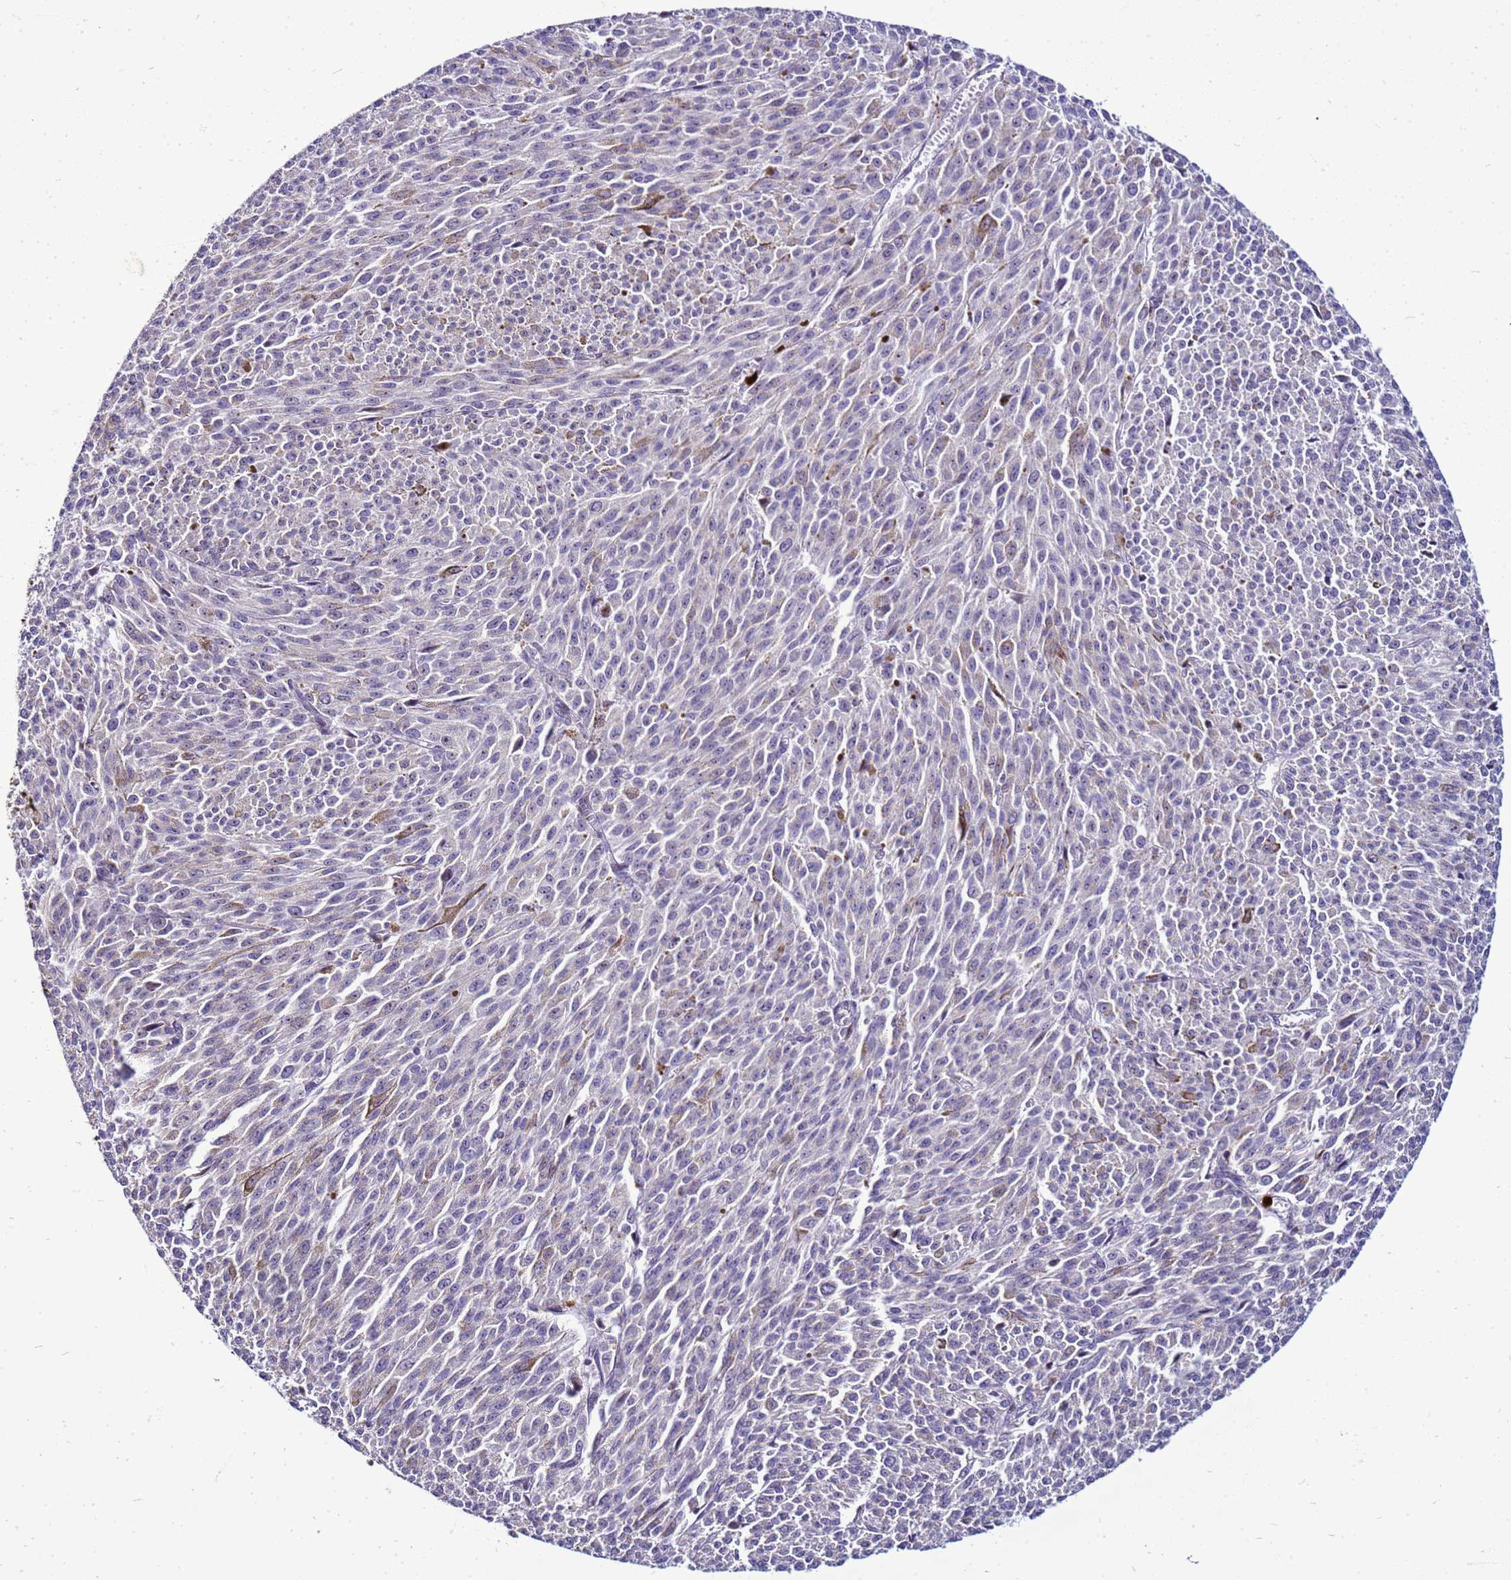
{"staining": {"intensity": "negative", "quantity": "none", "location": "none"}, "tissue": "melanoma", "cell_type": "Tumor cells", "image_type": "cancer", "snomed": [{"axis": "morphology", "description": "Malignant melanoma, NOS"}, {"axis": "topography", "description": "Skin"}], "caption": "This is an immunohistochemistry (IHC) histopathology image of human malignant melanoma. There is no positivity in tumor cells.", "gene": "VPS4B", "patient": {"sex": "female", "age": 52}}